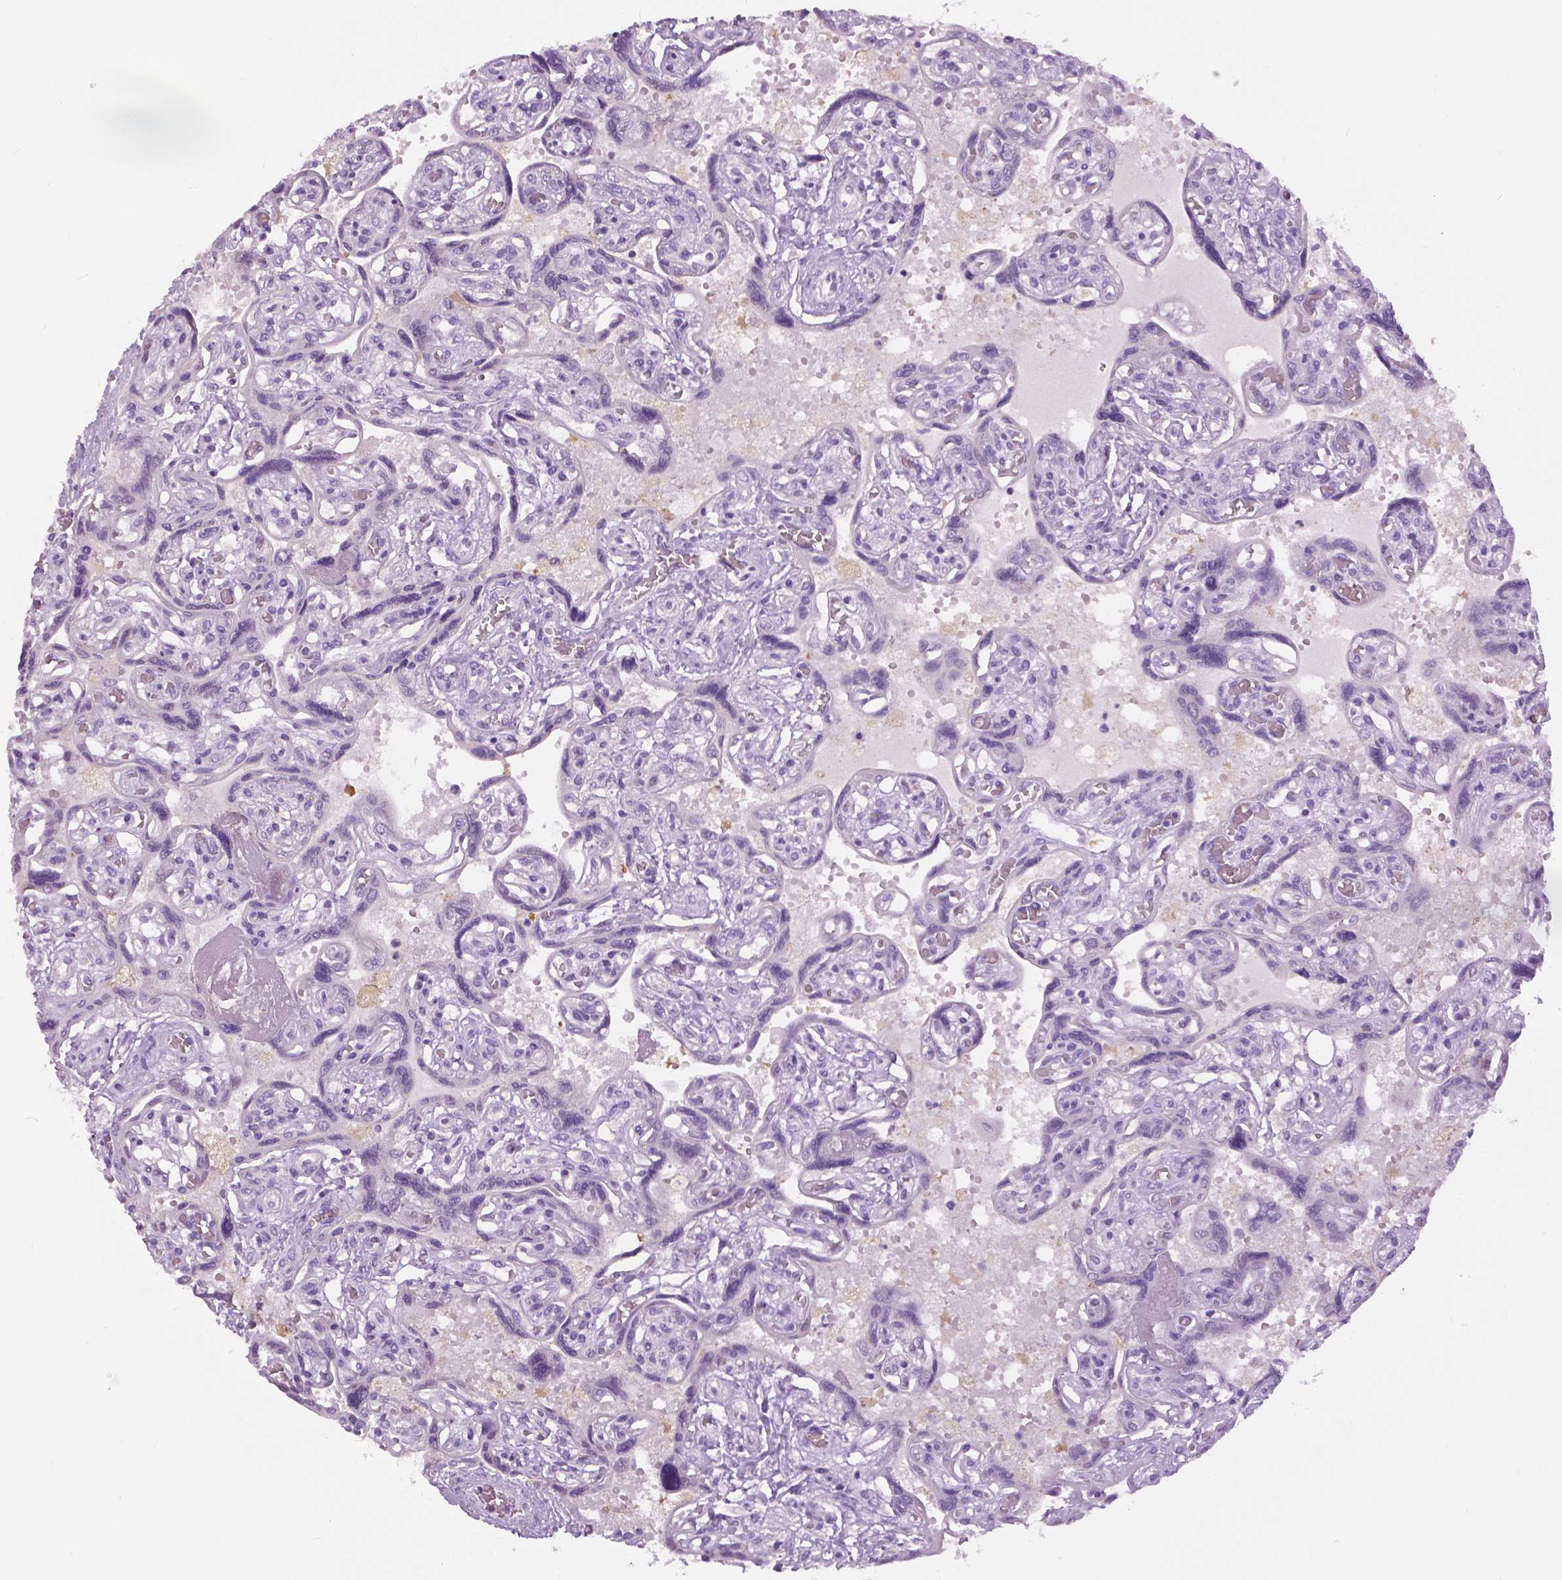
{"staining": {"intensity": "negative", "quantity": "none", "location": "none"}, "tissue": "placenta", "cell_type": "Decidual cells", "image_type": "normal", "snomed": [{"axis": "morphology", "description": "Normal tissue, NOS"}, {"axis": "topography", "description": "Placenta"}], "caption": "Immunohistochemistry (IHC) photomicrograph of unremarkable placenta: placenta stained with DAB (3,3'-diaminobenzidine) displays no significant protein positivity in decidual cells.", "gene": "TP53TG5", "patient": {"sex": "female", "age": 32}}